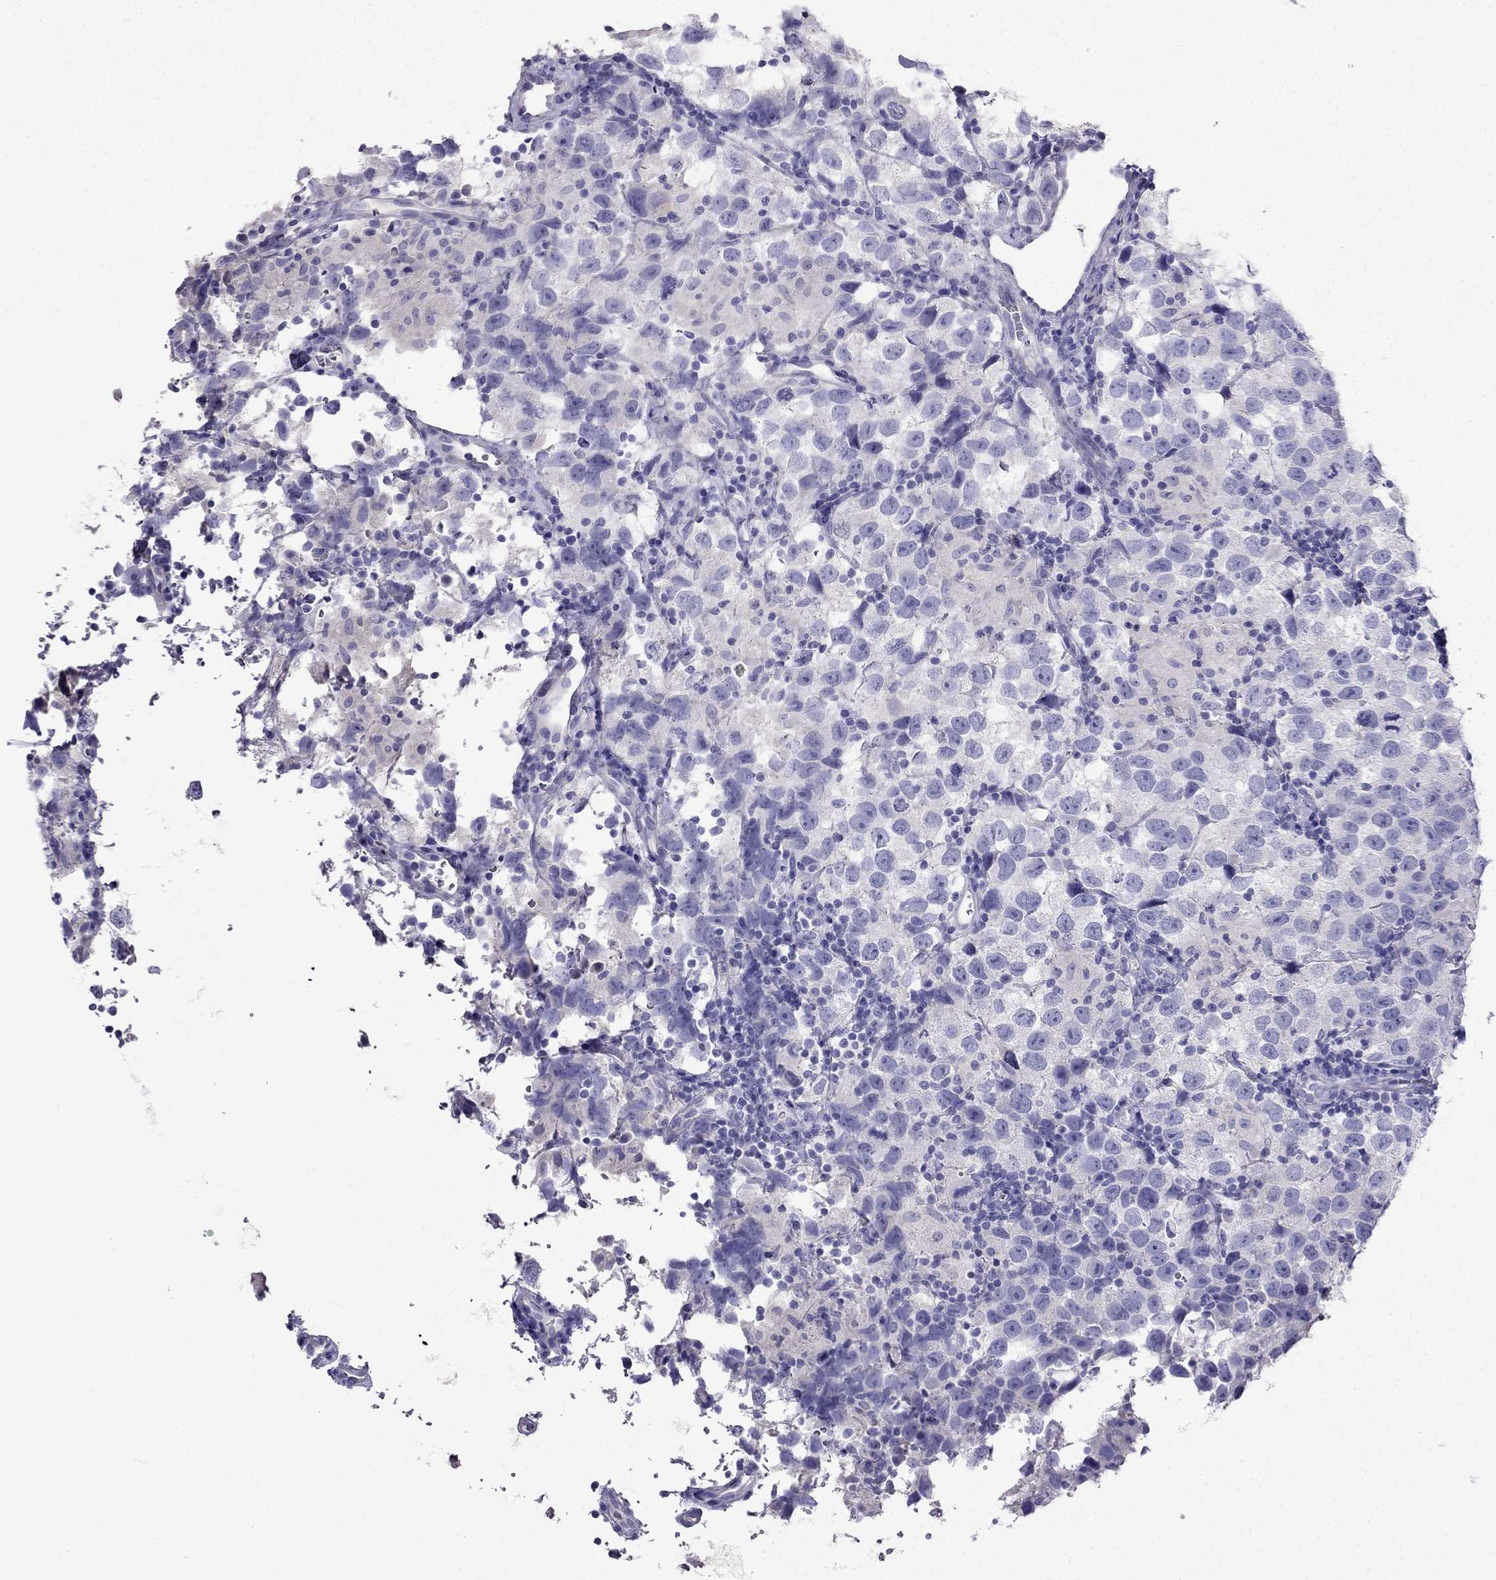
{"staining": {"intensity": "negative", "quantity": "none", "location": "none"}, "tissue": "testis cancer", "cell_type": "Tumor cells", "image_type": "cancer", "snomed": [{"axis": "morphology", "description": "Seminoma, NOS"}, {"axis": "topography", "description": "Testis"}], "caption": "A micrograph of human testis cancer is negative for staining in tumor cells.", "gene": "PTH", "patient": {"sex": "male", "age": 26}}